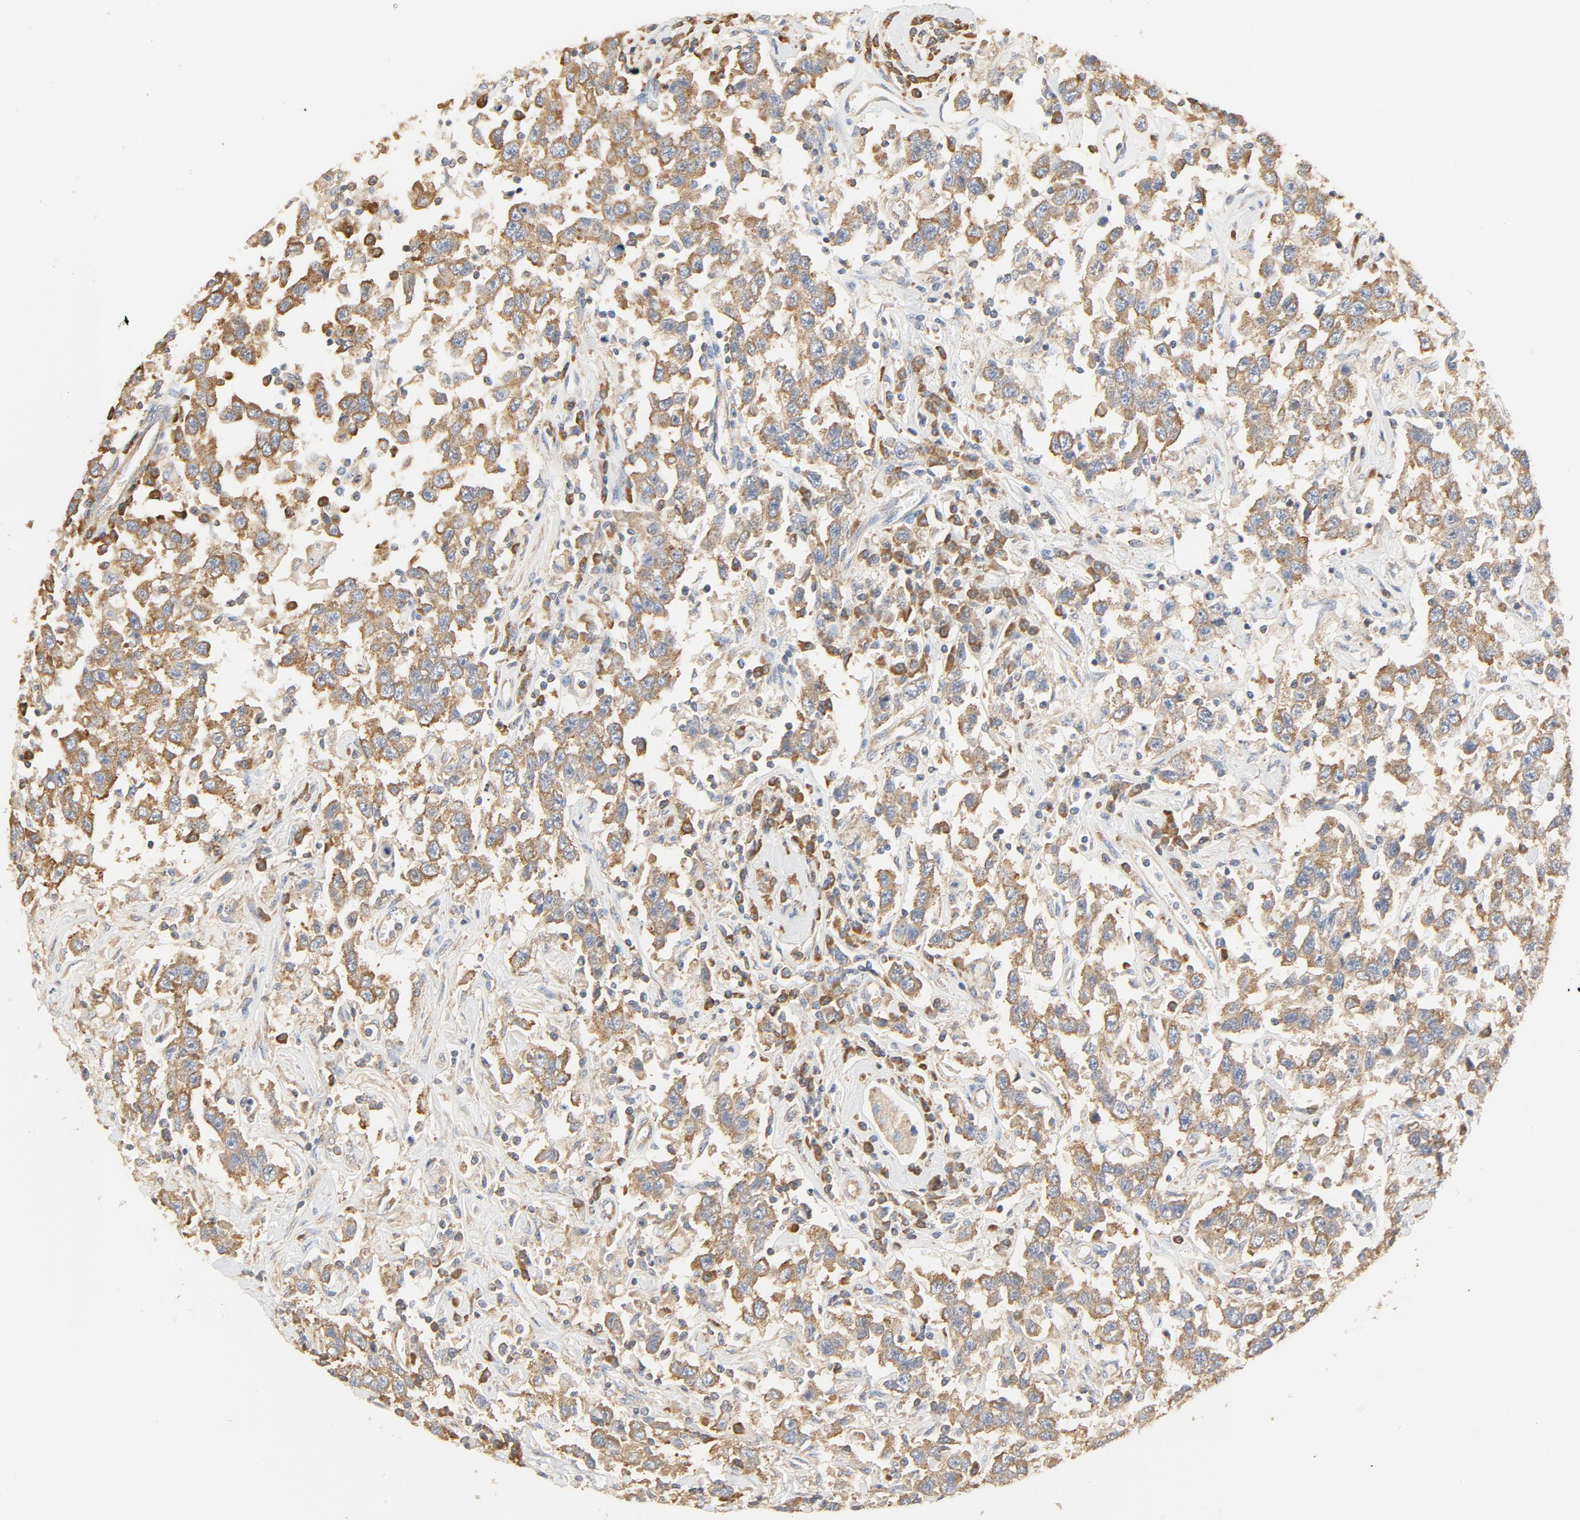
{"staining": {"intensity": "moderate", "quantity": ">75%", "location": "cytoplasmic/membranous"}, "tissue": "testis cancer", "cell_type": "Tumor cells", "image_type": "cancer", "snomed": [{"axis": "morphology", "description": "Seminoma, NOS"}, {"axis": "topography", "description": "Testis"}], "caption": "An IHC micrograph of neoplastic tissue is shown. Protein staining in brown shows moderate cytoplasmic/membranous positivity in testis seminoma within tumor cells.", "gene": "RPS6", "patient": {"sex": "male", "age": 41}}